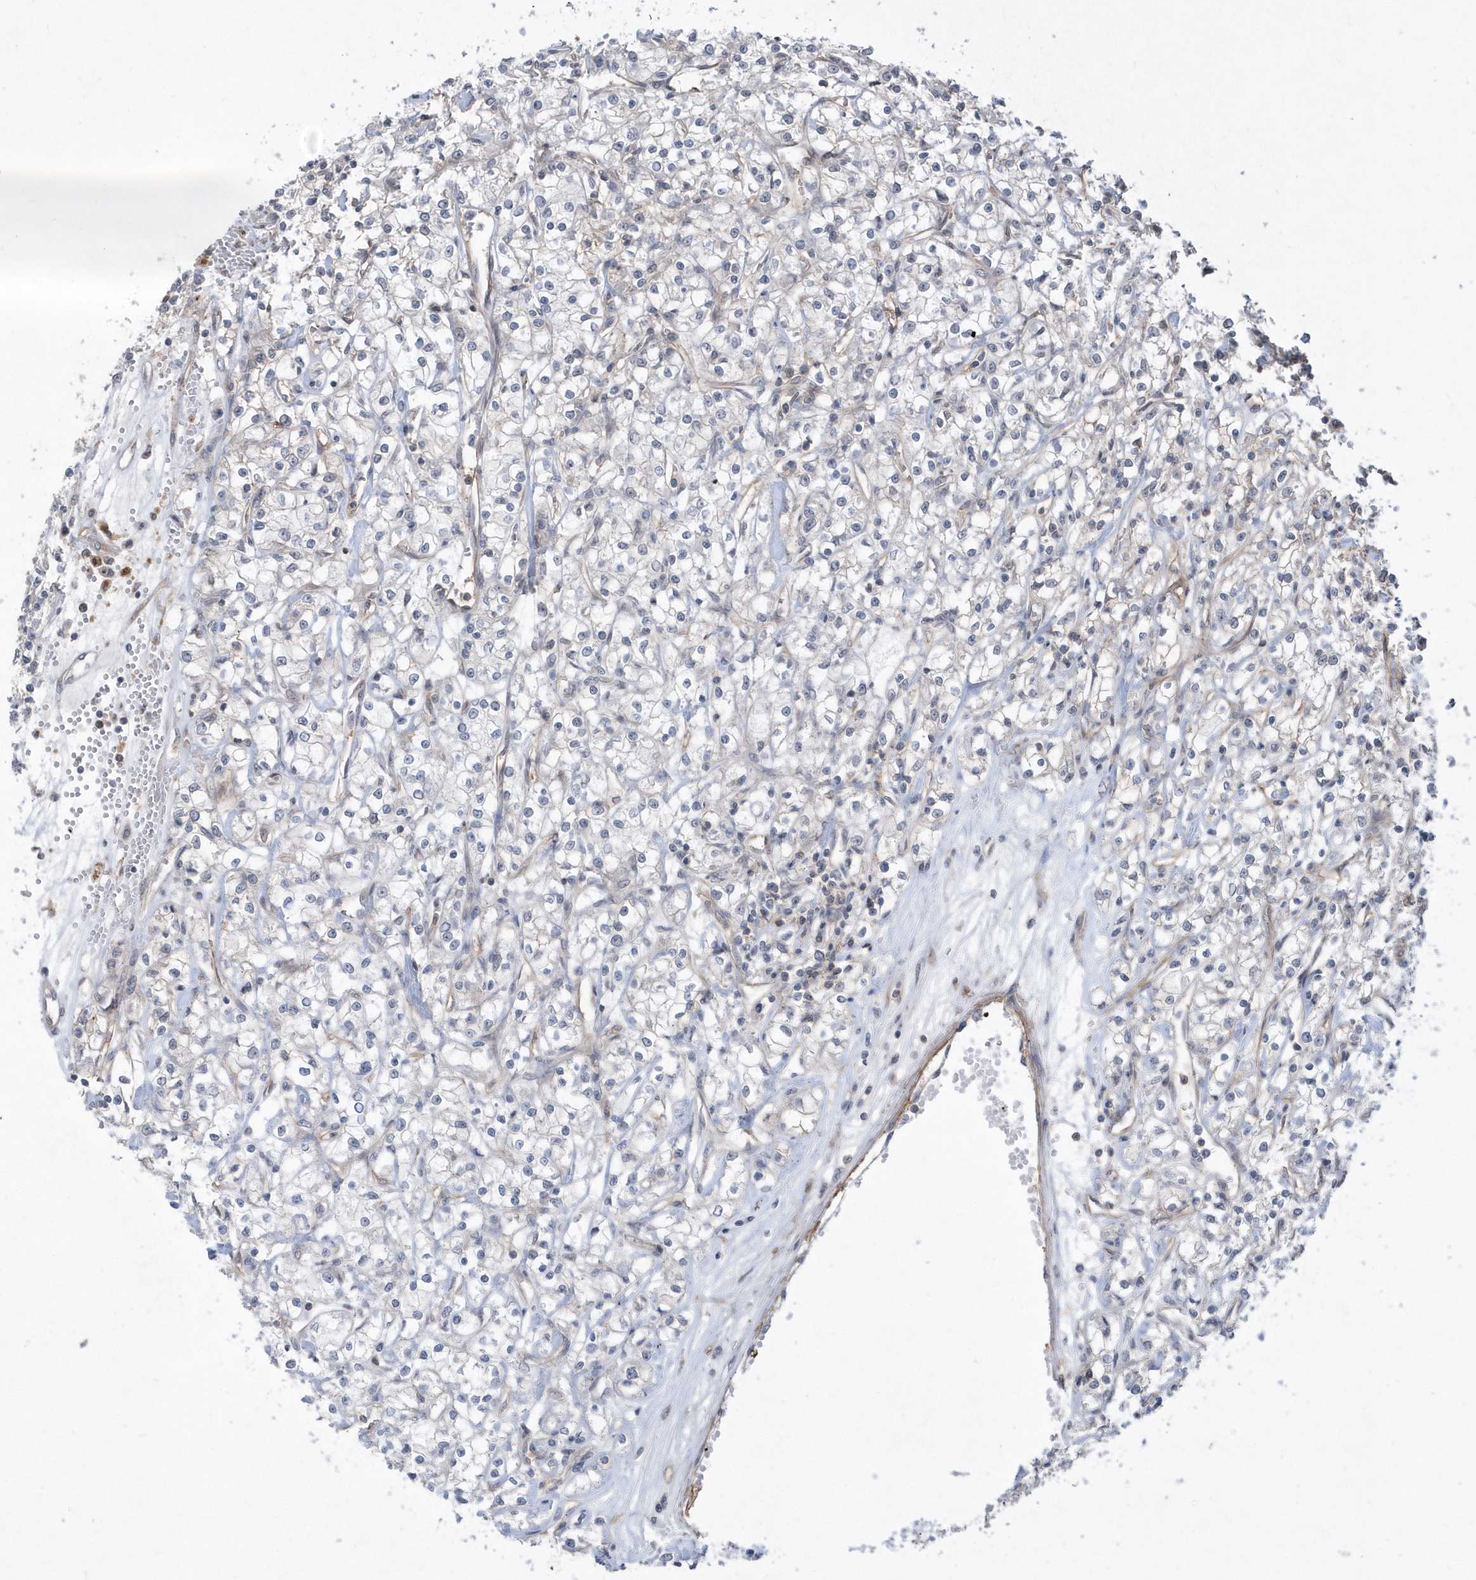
{"staining": {"intensity": "negative", "quantity": "none", "location": "none"}, "tissue": "renal cancer", "cell_type": "Tumor cells", "image_type": "cancer", "snomed": [{"axis": "morphology", "description": "Adenocarcinoma, NOS"}, {"axis": "topography", "description": "Kidney"}], "caption": "Histopathology image shows no protein expression in tumor cells of renal cancer (adenocarcinoma) tissue. (DAB (3,3'-diaminobenzidine) IHC with hematoxylin counter stain).", "gene": "CRIP3", "patient": {"sex": "female", "age": 59}}